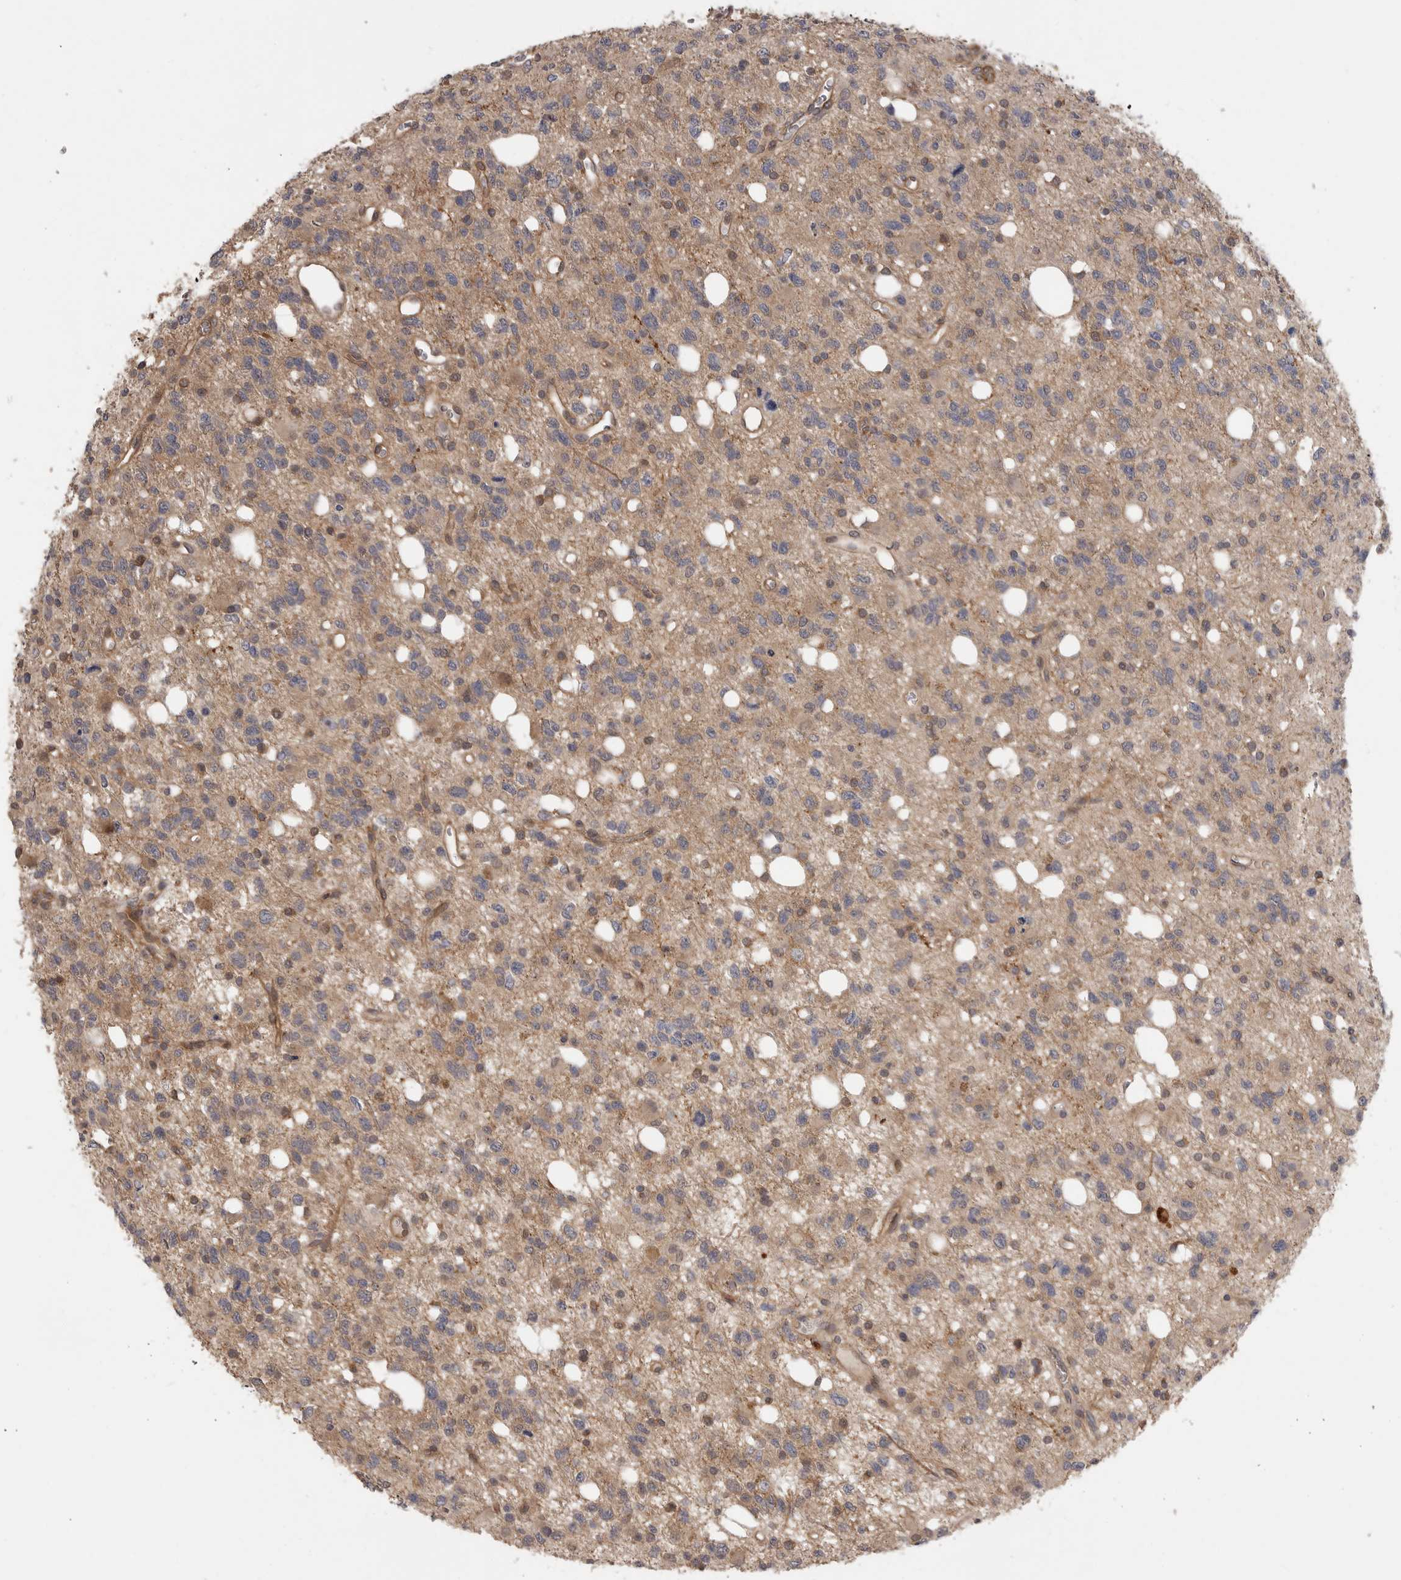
{"staining": {"intensity": "weak", "quantity": ">75%", "location": "cytoplasmic/membranous"}, "tissue": "glioma", "cell_type": "Tumor cells", "image_type": "cancer", "snomed": [{"axis": "morphology", "description": "Glioma, malignant, High grade"}, {"axis": "topography", "description": "Brain"}], "caption": "The immunohistochemical stain shows weak cytoplasmic/membranous expression in tumor cells of glioma tissue.", "gene": "ZNF232", "patient": {"sex": "female", "age": 62}}